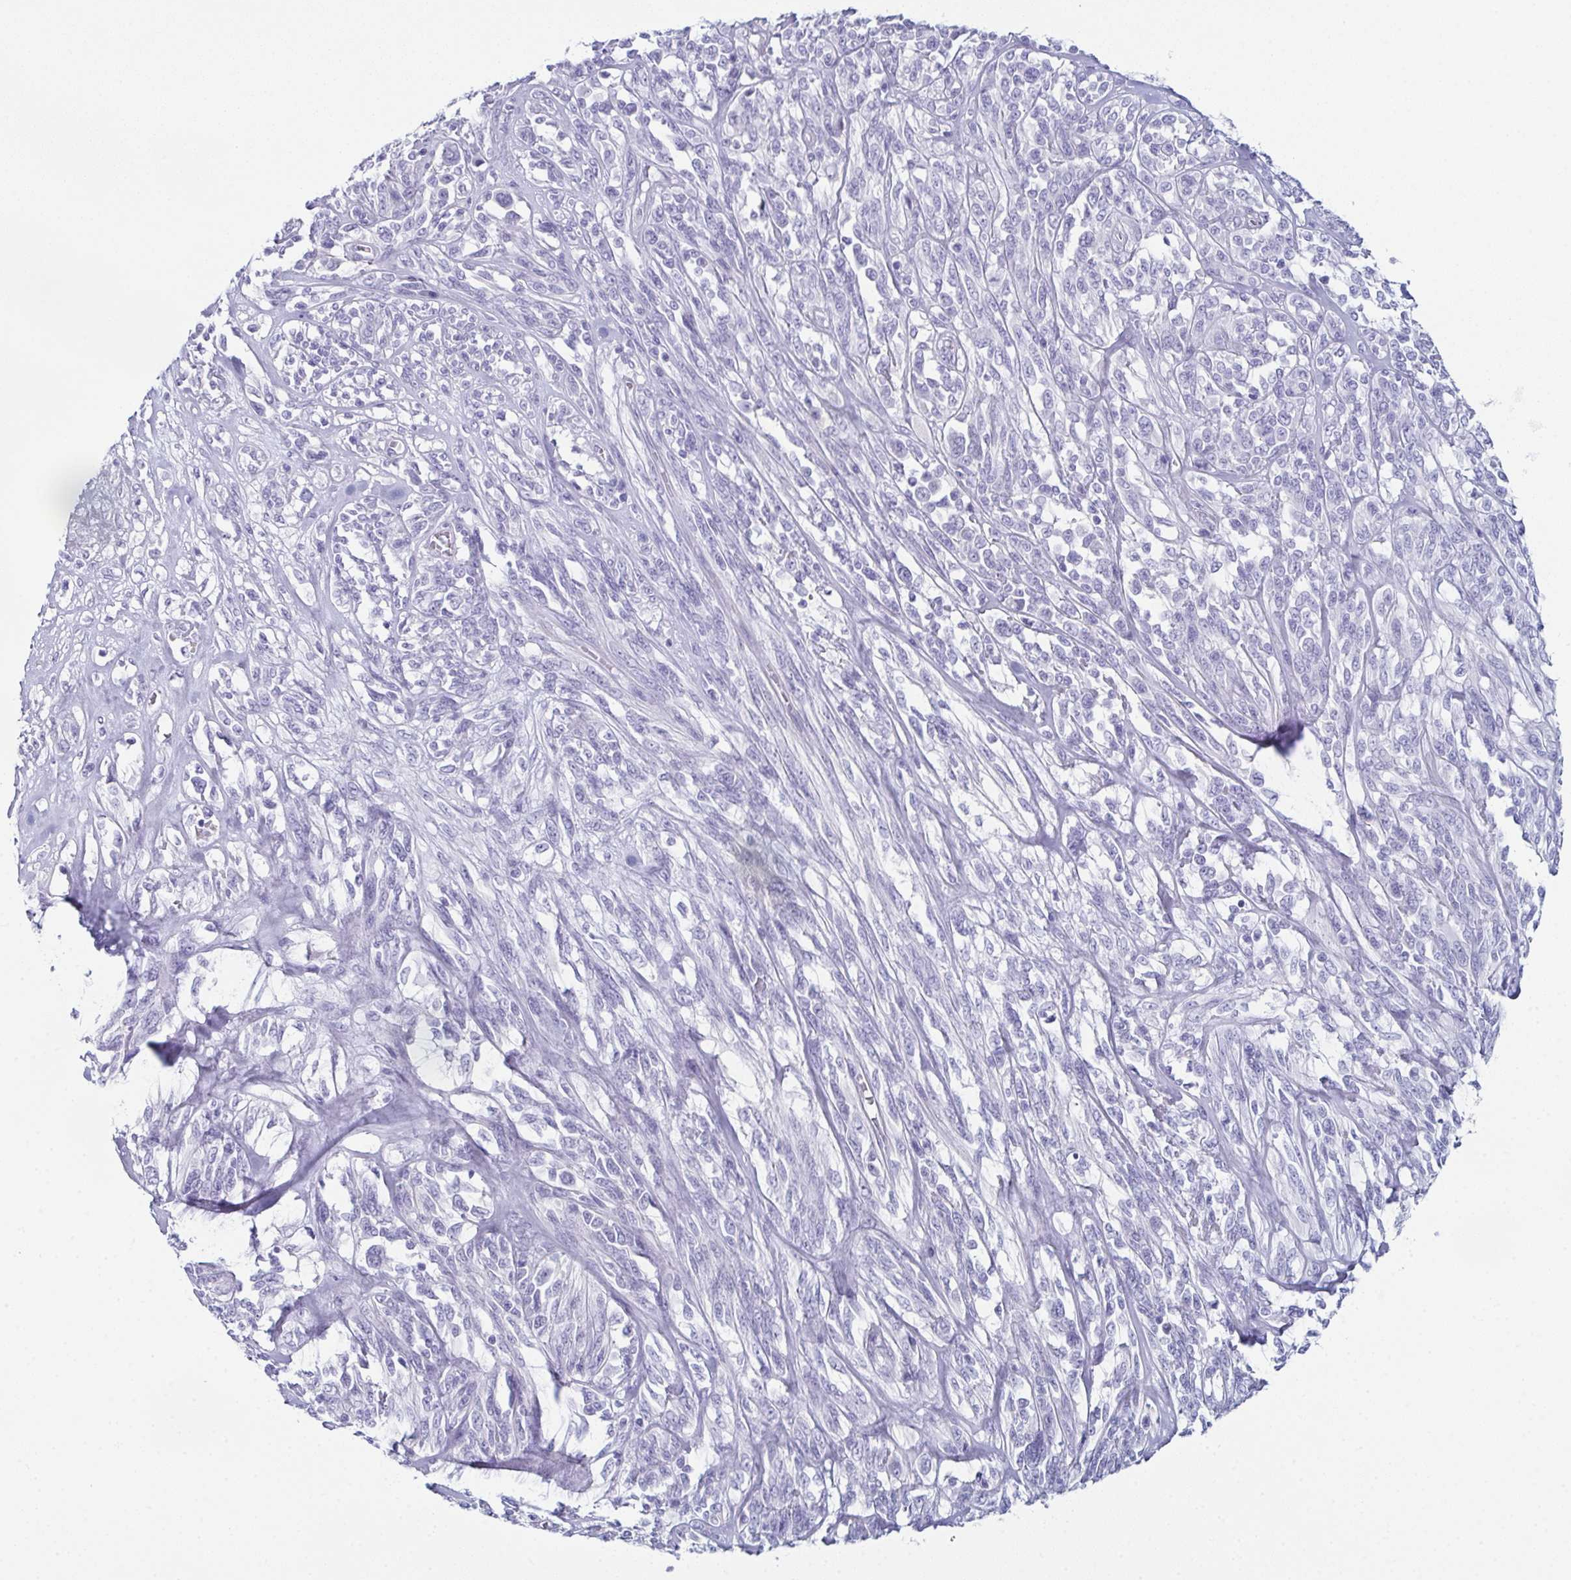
{"staining": {"intensity": "negative", "quantity": "none", "location": "none"}, "tissue": "melanoma", "cell_type": "Tumor cells", "image_type": "cancer", "snomed": [{"axis": "morphology", "description": "Malignant melanoma, NOS"}, {"axis": "topography", "description": "Skin"}], "caption": "Immunohistochemistry histopathology image of neoplastic tissue: human malignant melanoma stained with DAB (3,3'-diaminobenzidine) shows no significant protein expression in tumor cells.", "gene": "ENKUR", "patient": {"sex": "female", "age": 91}}